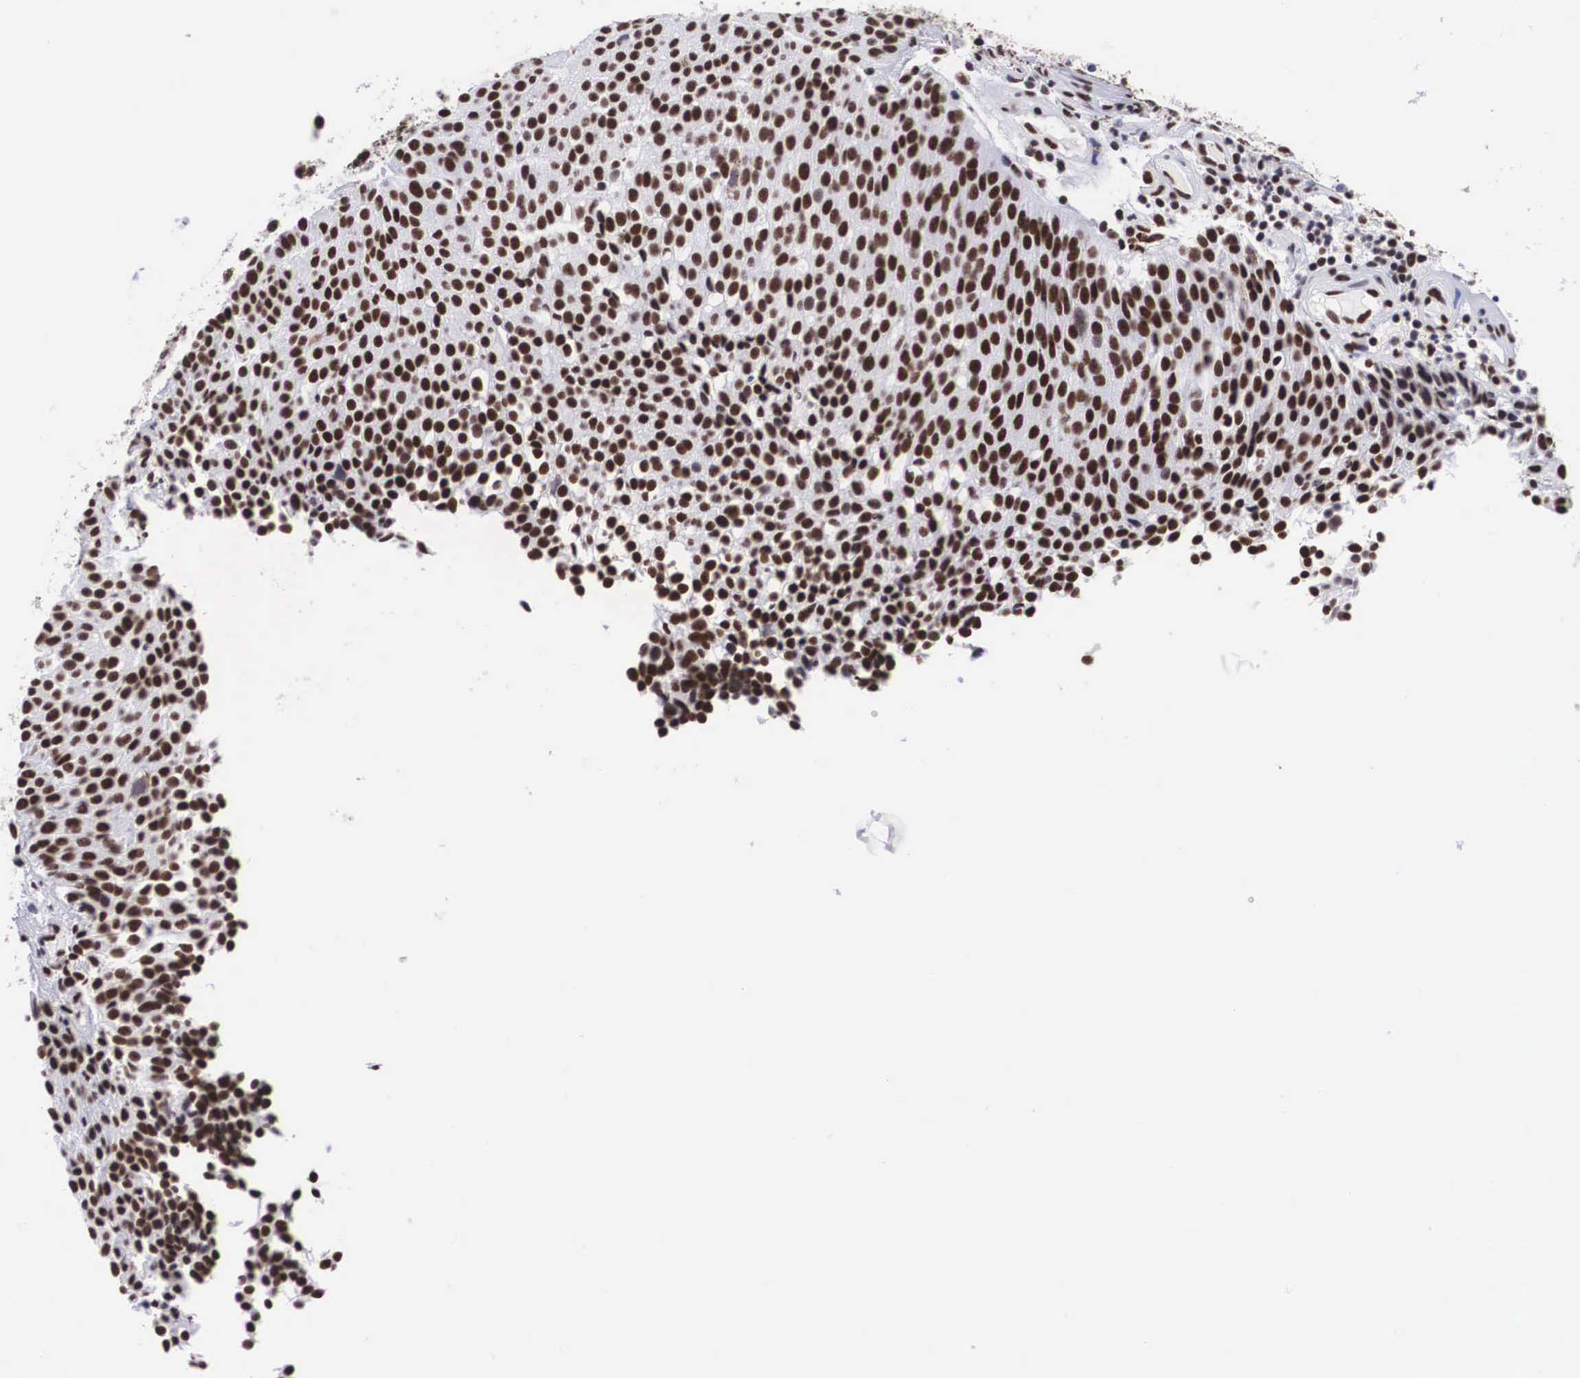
{"staining": {"intensity": "moderate", "quantity": ">75%", "location": "nuclear"}, "tissue": "urothelial cancer", "cell_type": "Tumor cells", "image_type": "cancer", "snomed": [{"axis": "morphology", "description": "Urothelial carcinoma, Low grade"}, {"axis": "topography", "description": "Urinary bladder"}], "caption": "Urothelial cancer tissue displays moderate nuclear expression in approximately >75% of tumor cells", "gene": "SF3A1", "patient": {"sex": "male", "age": 85}}